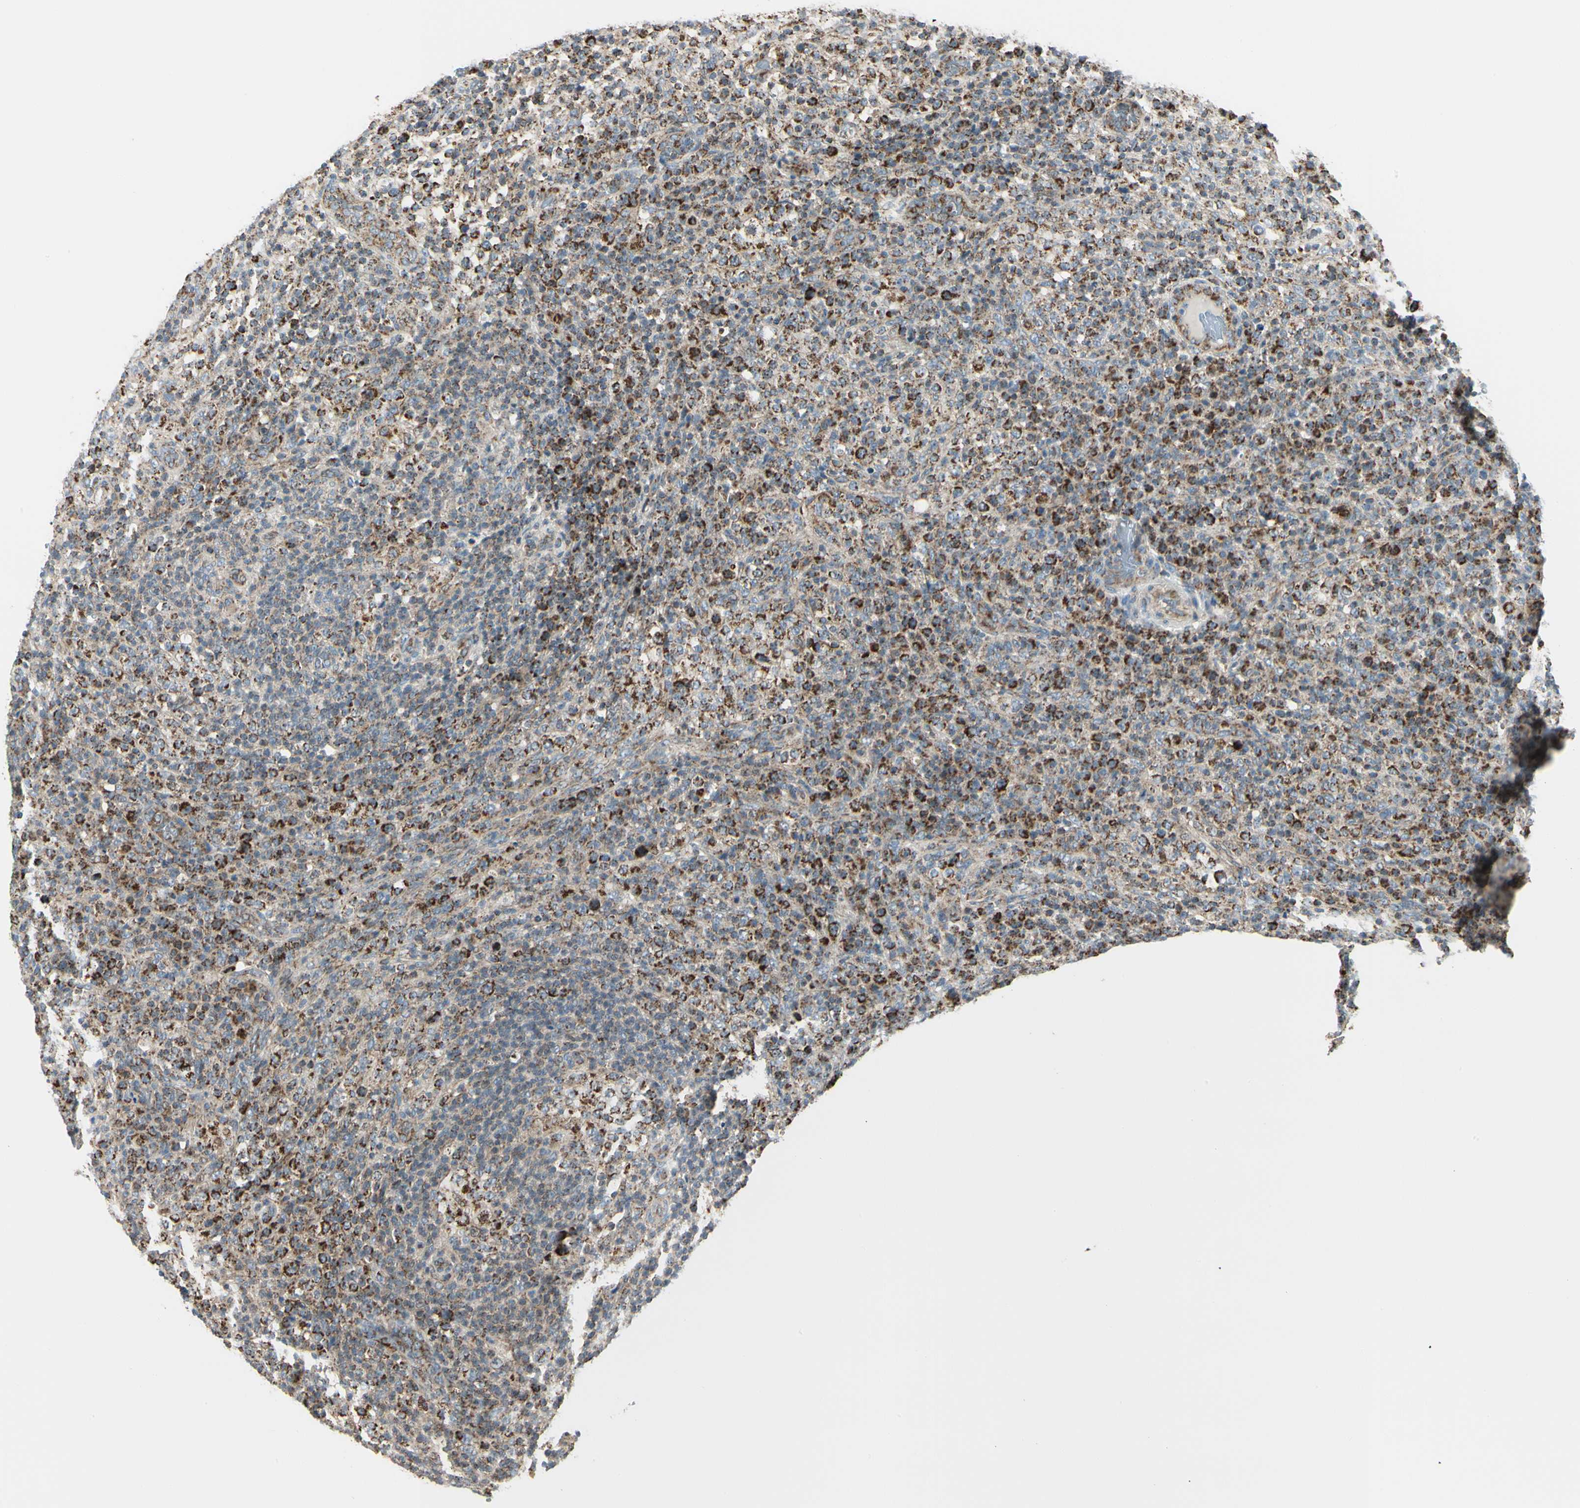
{"staining": {"intensity": "strong", "quantity": ">75%", "location": "cytoplasmic/membranous"}, "tissue": "lymphoma", "cell_type": "Tumor cells", "image_type": "cancer", "snomed": [{"axis": "morphology", "description": "Malignant lymphoma, non-Hodgkin's type, High grade"}, {"axis": "topography", "description": "Lymph node"}], "caption": "Malignant lymphoma, non-Hodgkin's type (high-grade) stained with immunohistochemistry (IHC) shows strong cytoplasmic/membranous expression in approximately >75% of tumor cells. (DAB = brown stain, brightfield microscopy at high magnification).", "gene": "ANKS6", "patient": {"sex": "female", "age": 76}}